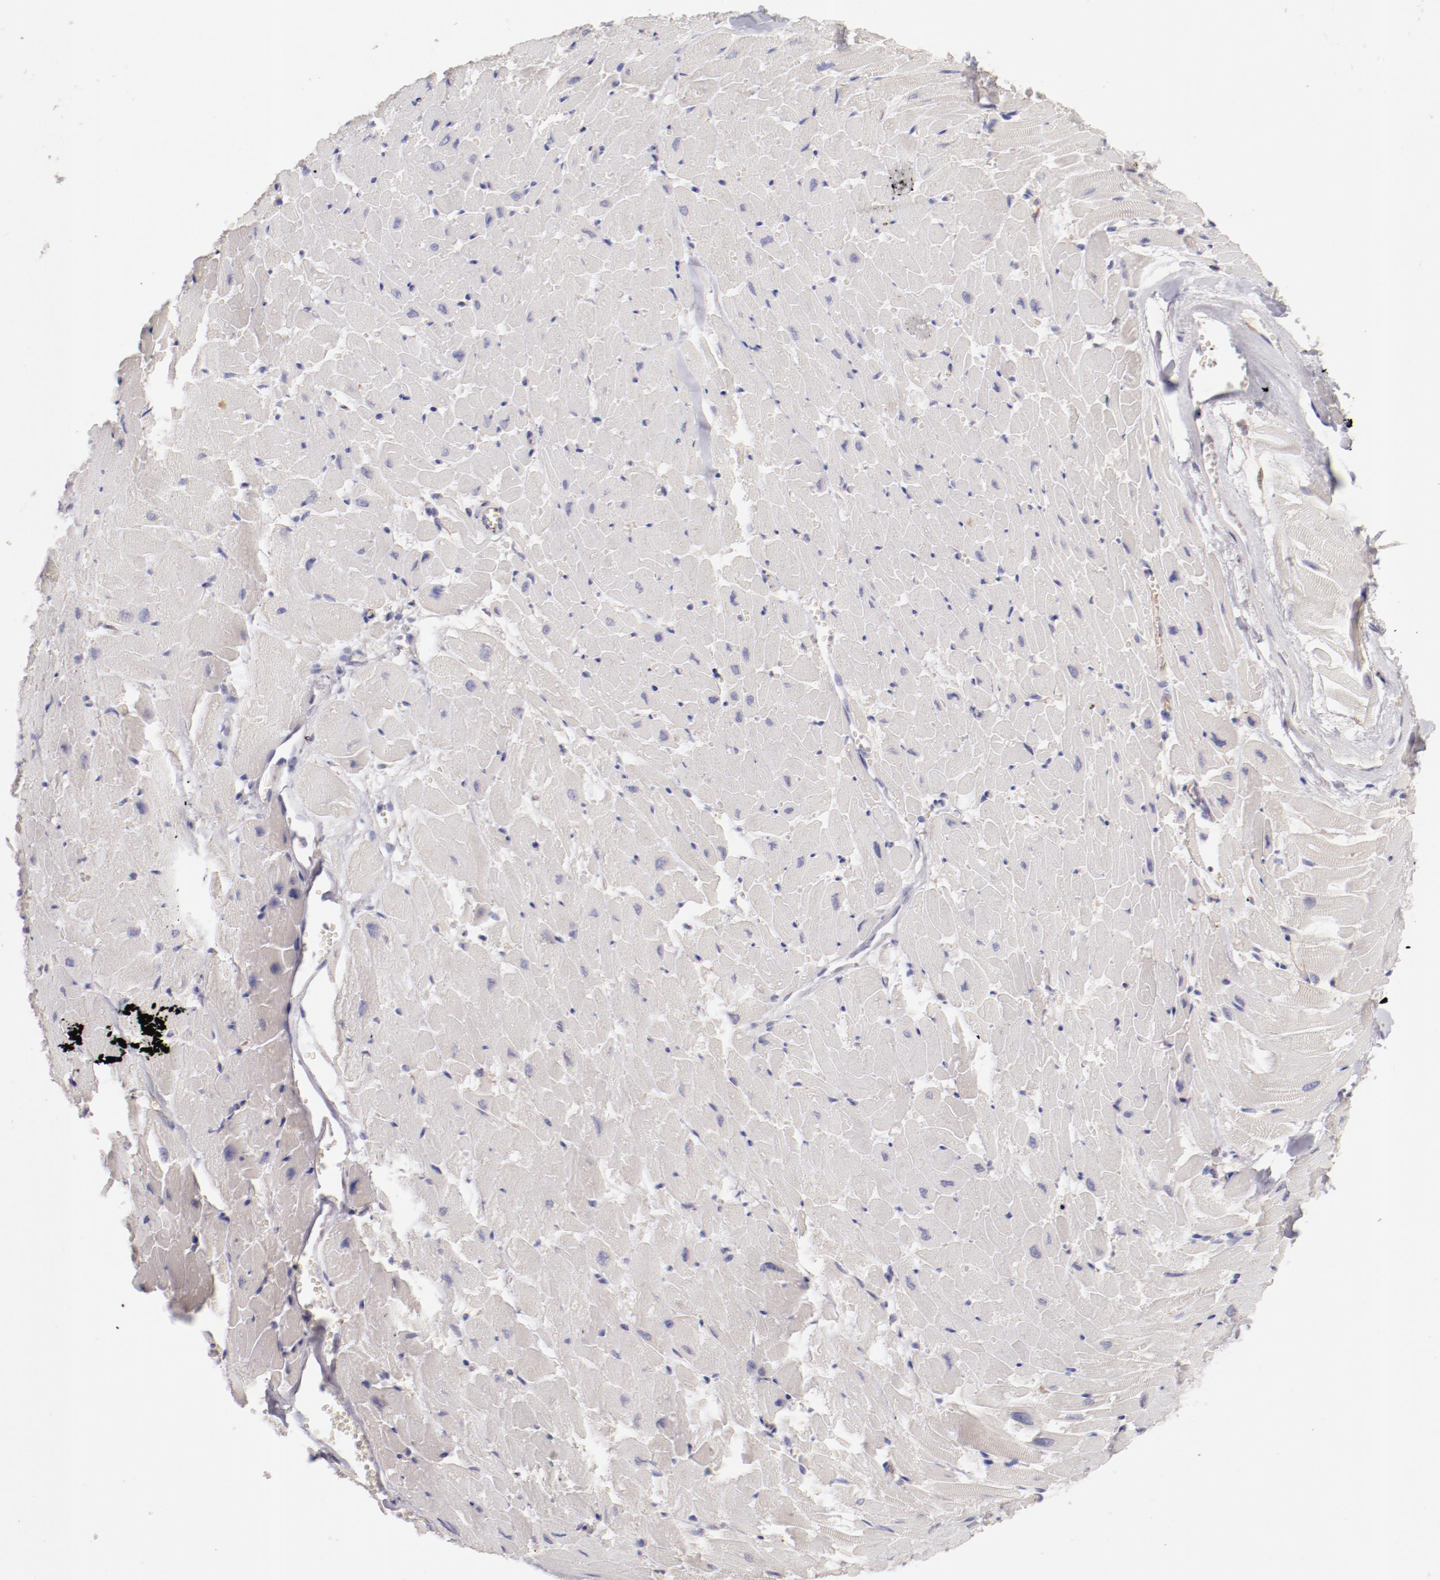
{"staining": {"intensity": "negative", "quantity": "none", "location": "none"}, "tissue": "heart muscle", "cell_type": "Cardiomyocytes", "image_type": "normal", "snomed": [{"axis": "morphology", "description": "Normal tissue, NOS"}, {"axis": "topography", "description": "Heart"}], "caption": "Immunohistochemistry histopathology image of benign heart muscle: human heart muscle stained with DAB shows no significant protein staining in cardiomyocytes.", "gene": "ENTPD5", "patient": {"sex": "female", "age": 19}}